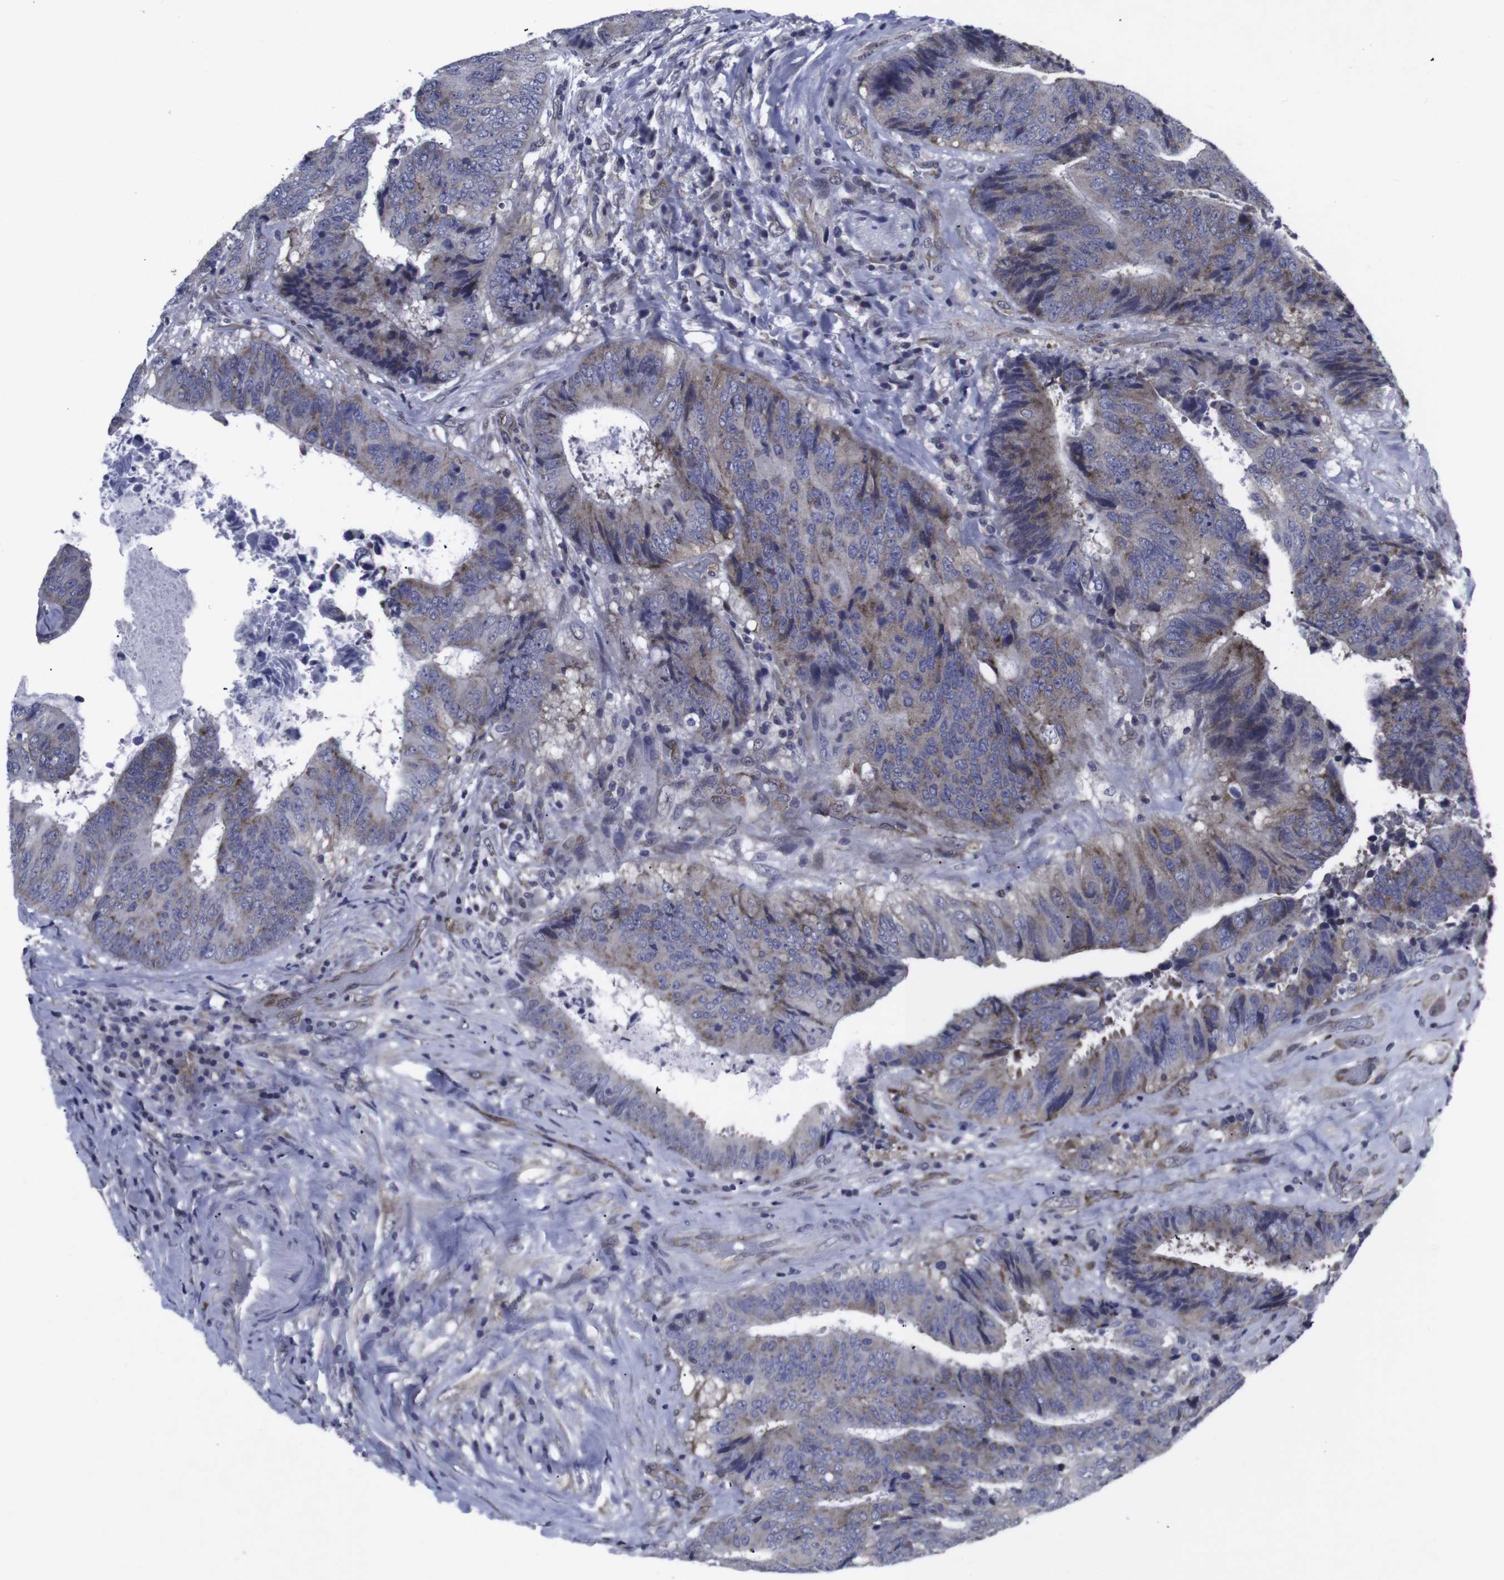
{"staining": {"intensity": "moderate", "quantity": ">75%", "location": "cytoplasmic/membranous"}, "tissue": "colorectal cancer", "cell_type": "Tumor cells", "image_type": "cancer", "snomed": [{"axis": "morphology", "description": "Adenocarcinoma, NOS"}, {"axis": "topography", "description": "Rectum"}], "caption": "A photomicrograph showing moderate cytoplasmic/membranous staining in about >75% of tumor cells in adenocarcinoma (colorectal), as visualized by brown immunohistochemical staining.", "gene": "GEMIN2", "patient": {"sex": "male", "age": 72}}